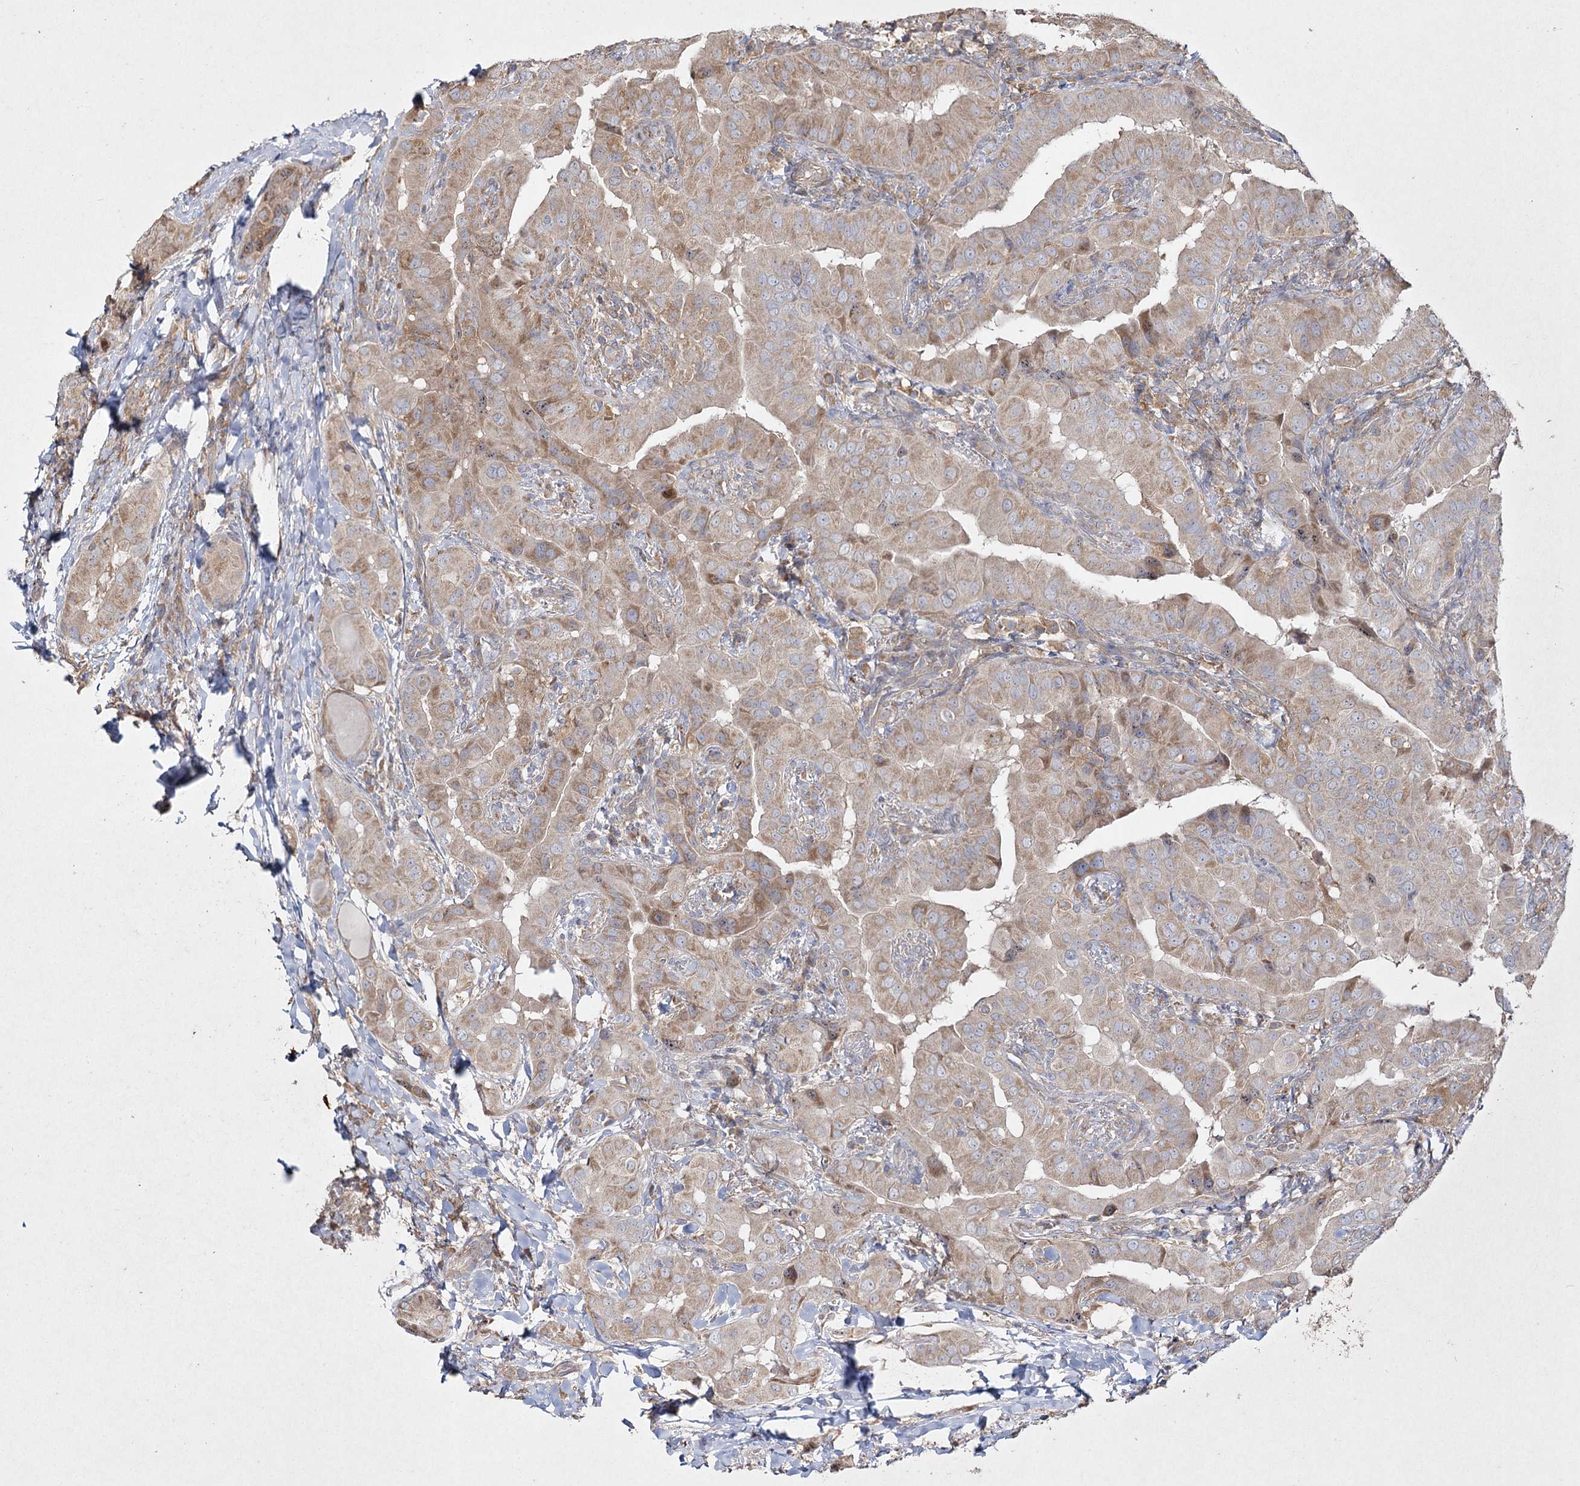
{"staining": {"intensity": "weak", "quantity": ">75%", "location": "cytoplasmic/membranous"}, "tissue": "thyroid cancer", "cell_type": "Tumor cells", "image_type": "cancer", "snomed": [{"axis": "morphology", "description": "Papillary adenocarcinoma, NOS"}, {"axis": "topography", "description": "Thyroid gland"}], "caption": "Immunohistochemical staining of human papillary adenocarcinoma (thyroid) displays low levels of weak cytoplasmic/membranous staining in about >75% of tumor cells.", "gene": "SH3TC1", "patient": {"sex": "male", "age": 33}}